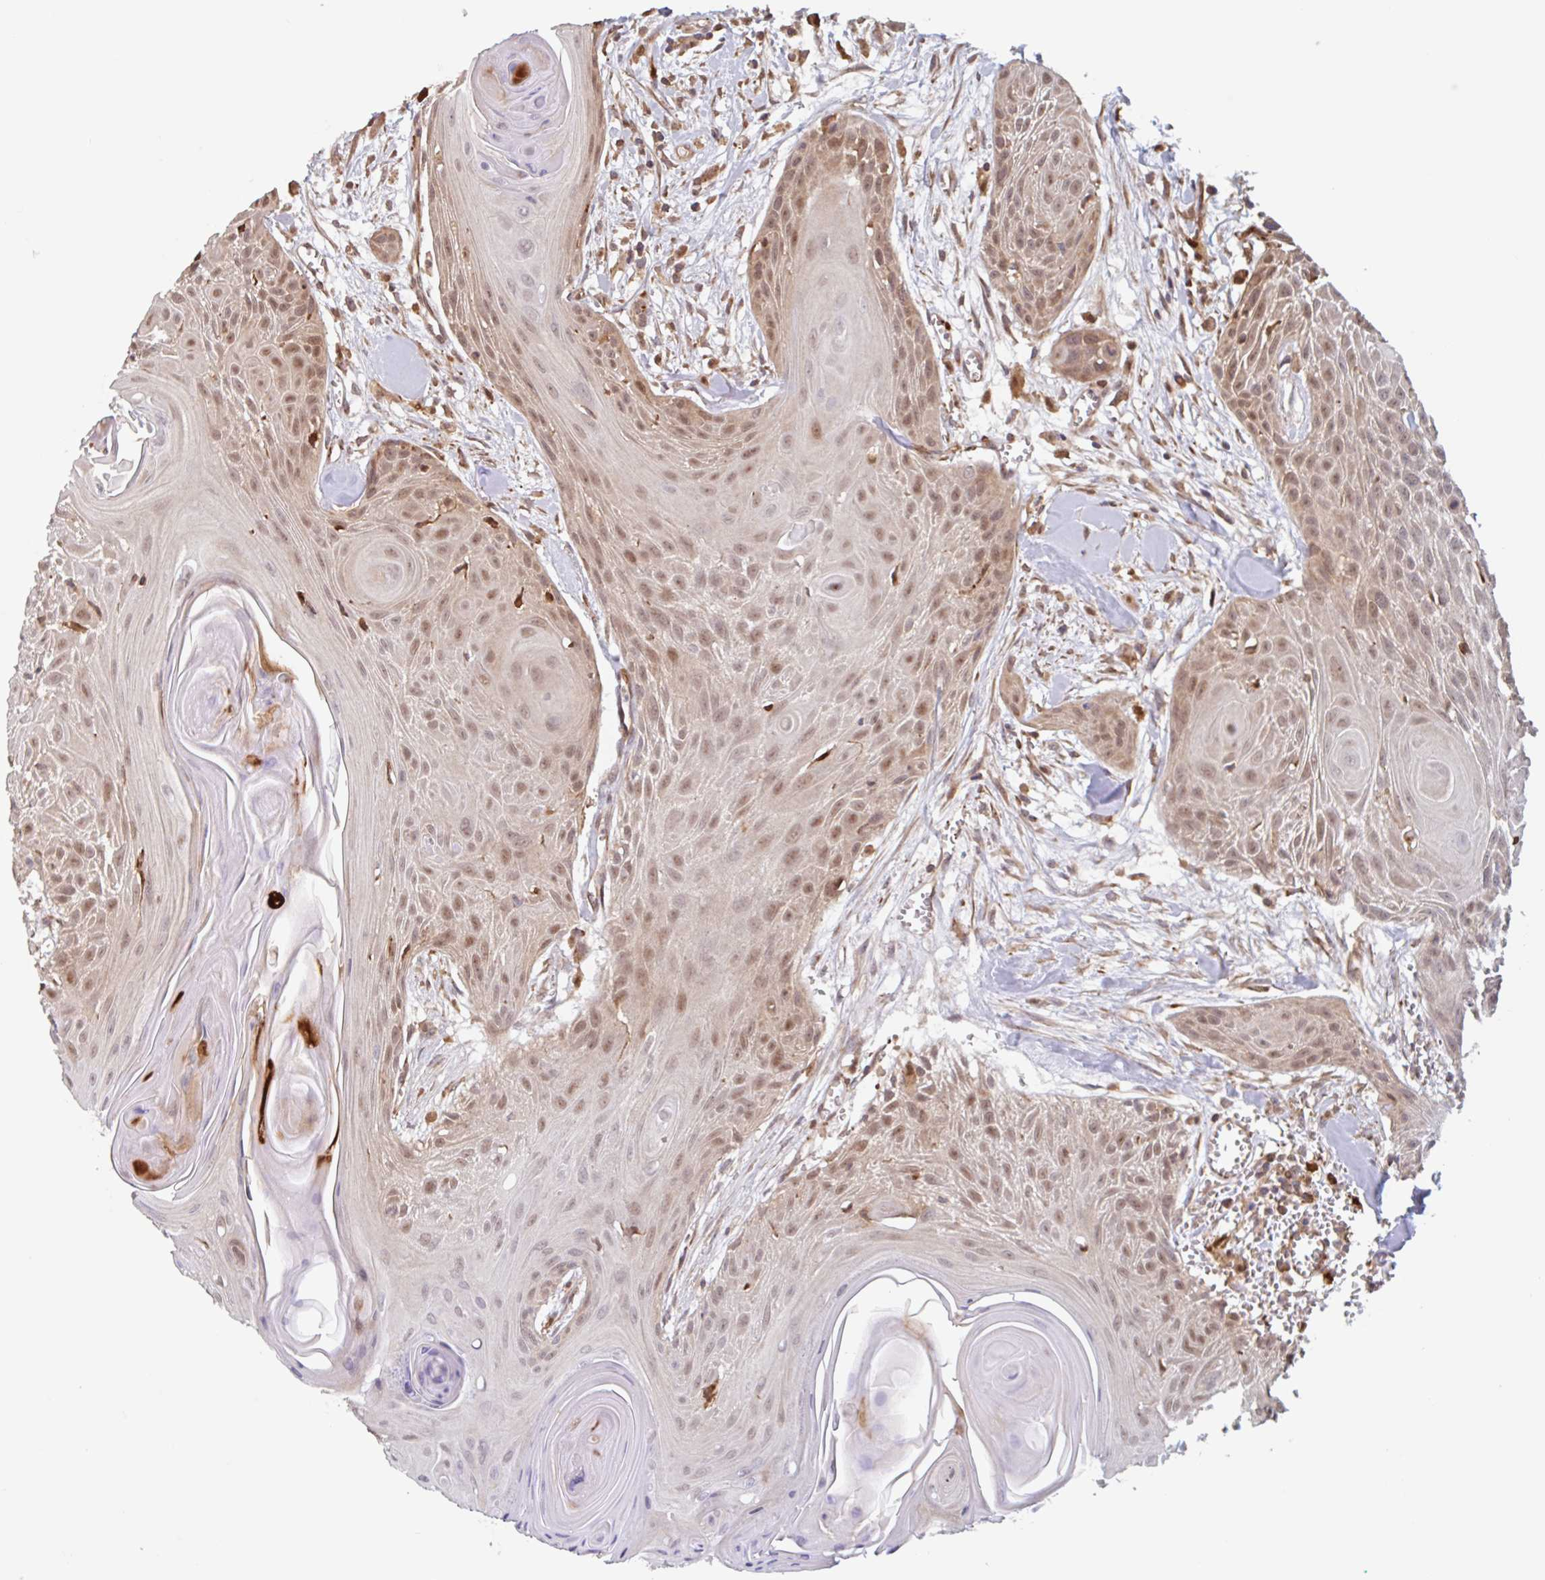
{"staining": {"intensity": "moderate", "quantity": ">75%", "location": "nuclear"}, "tissue": "head and neck cancer", "cell_type": "Tumor cells", "image_type": "cancer", "snomed": [{"axis": "morphology", "description": "Squamous cell carcinoma, NOS"}, {"axis": "topography", "description": "Lymph node"}, {"axis": "topography", "description": "Salivary gland"}, {"axis": "topography", "description": "Head-Neck"}], "caption": "A medium amount of moderate nuclear positivity is identified in approximately >75% of tumor cells in head and neck squamous cell carcinoma tissue.", "gene": "NUB1", "patient": {"sex": "female", "age": 74}}